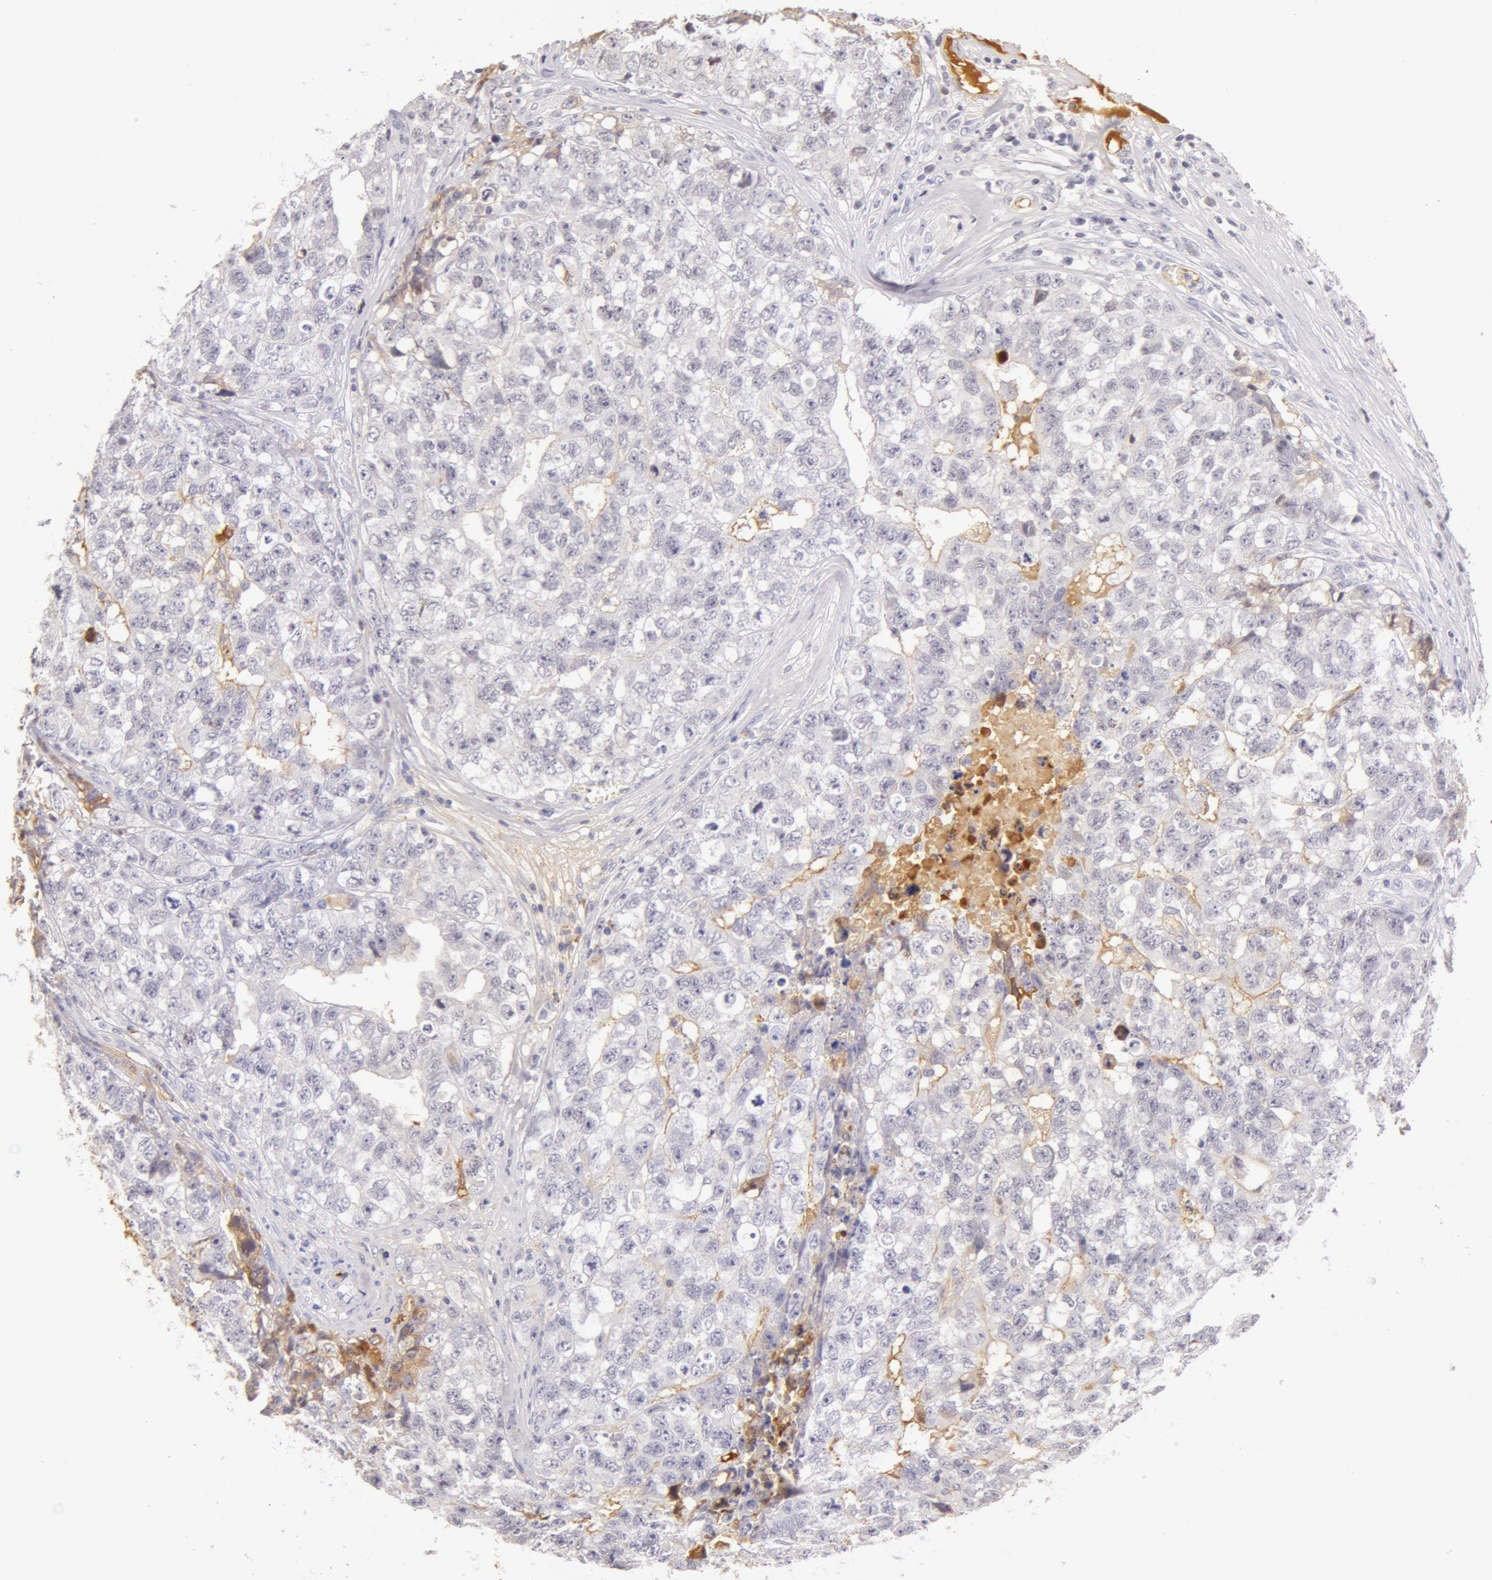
{"staining": {"intensity": "negative", "quantity": "none", "location": "none"}, "tissue": "testis cancer", "cell_type": "Tumor cells", "image_type": "cancer", "snomed": [{"axis": "morphology", "description": "Carcinoma, Embryonal, NOS"}, {"axis": "topography", "description": "Testis"}], "caption": "This is a histopathology image of IHC staining of testis cancer, which shows no staining in tumor cells. (DAB (3,3'-diaminobenzidine) immunohistochemistry (IHC) visualized using brightfield microscopy, high magnification).", "gene": "AHSG", "patient": {"sex": "male", "age": 31}}